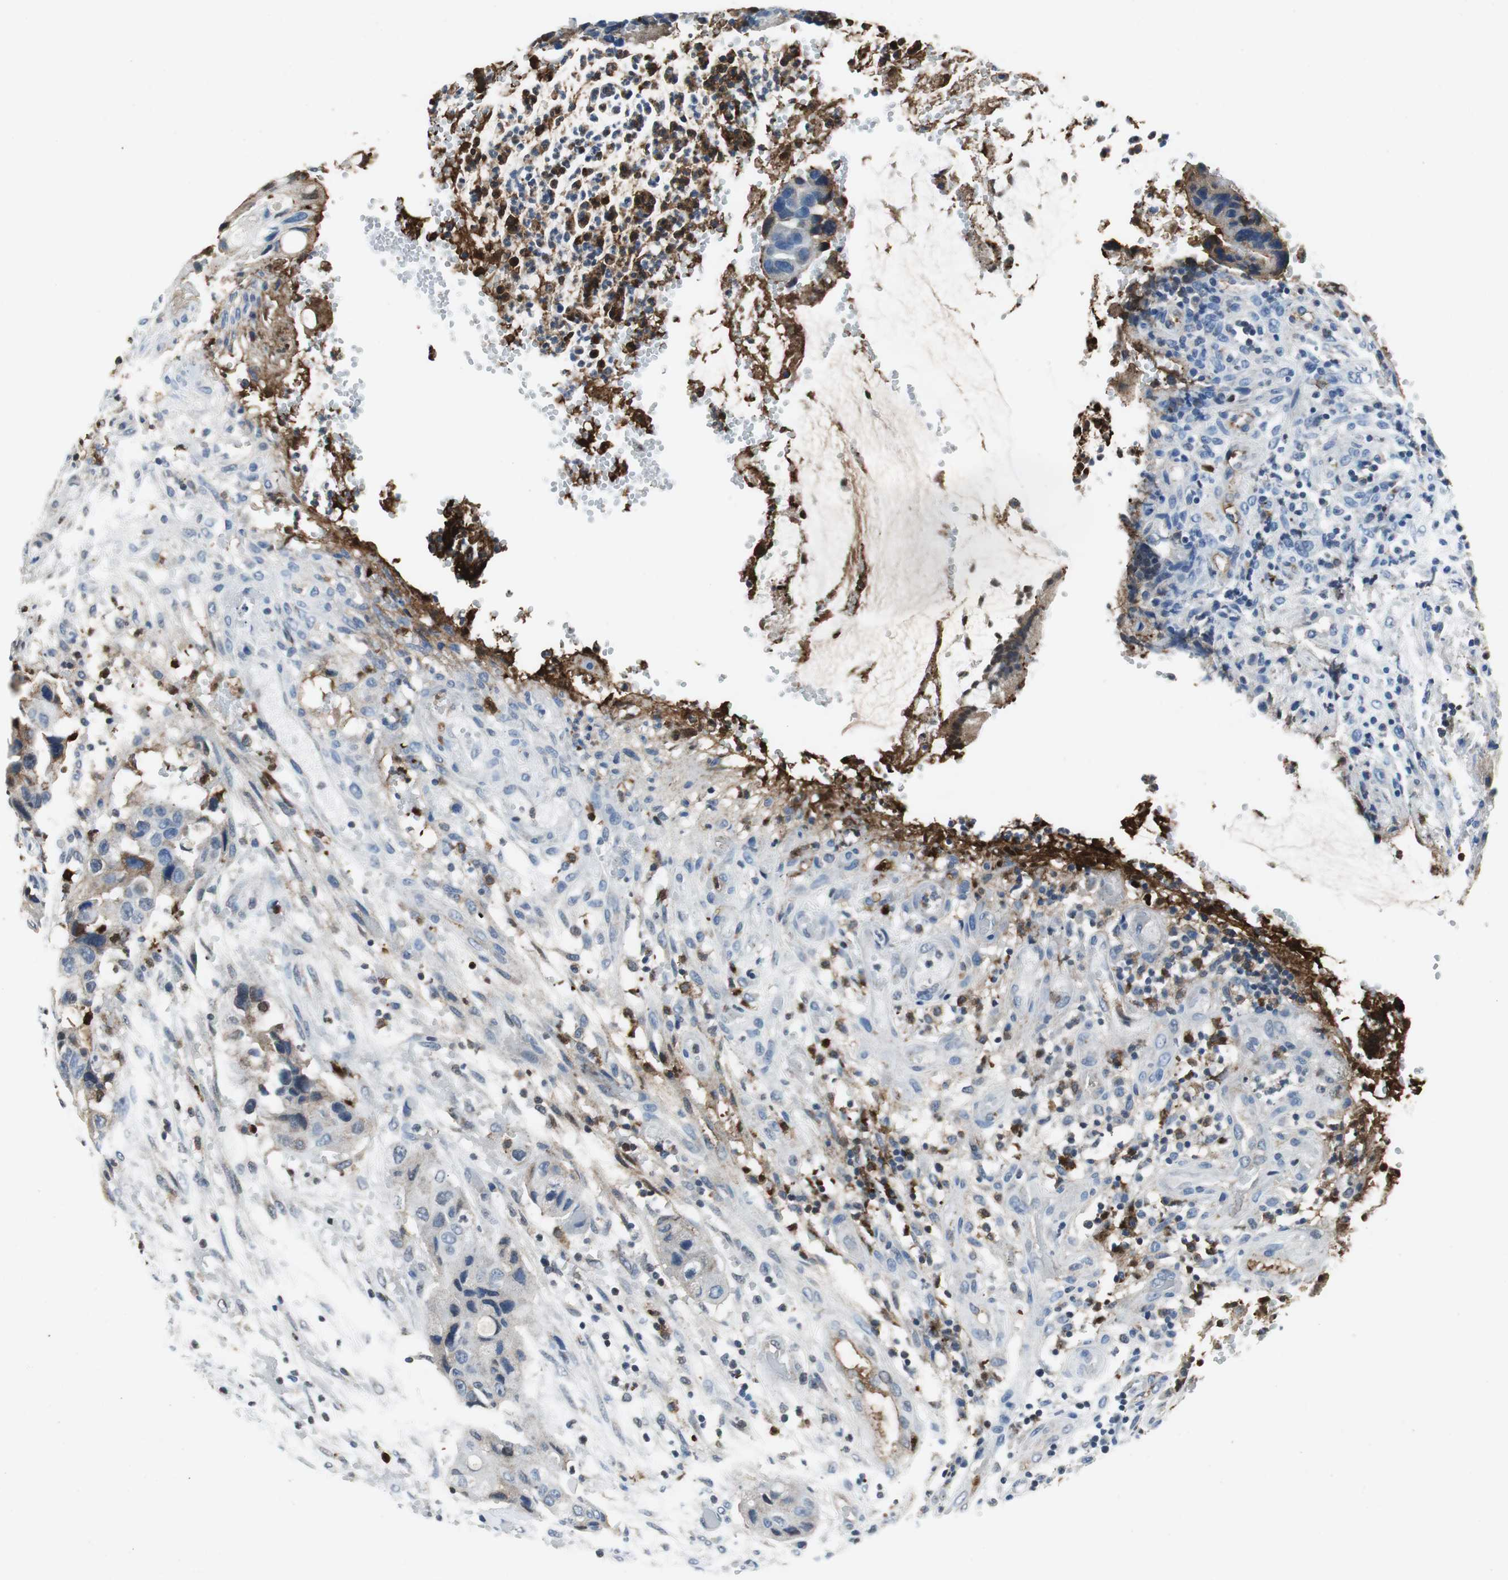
{"staining": {"intensity": "negative", "quantity": "none", "location": "none"}, "tissue": "colorectal cancer", "cell_type": "Tumor cells", "image_type": "cancer", "snomed": [{"axis": "morphology", "description": "Adenocarcinoma, NOS"}, {"axis": "topography", "description": "Colon"}], "caption": "This photomicrograph is of colorectal adenocarcinoma stained with IHC to label a protein in brown with the nuclei are counter-stained blue. There is no positivity in tumor cells. (Stains: DAB (3,3'-diaminobenzidine) immunohistochemistry with hematoxylin counter stain, Microscopy: brightfield microscopy at high magnification).", "gene": "ORM1", "patient": {"sex": "female", "age": 57}}